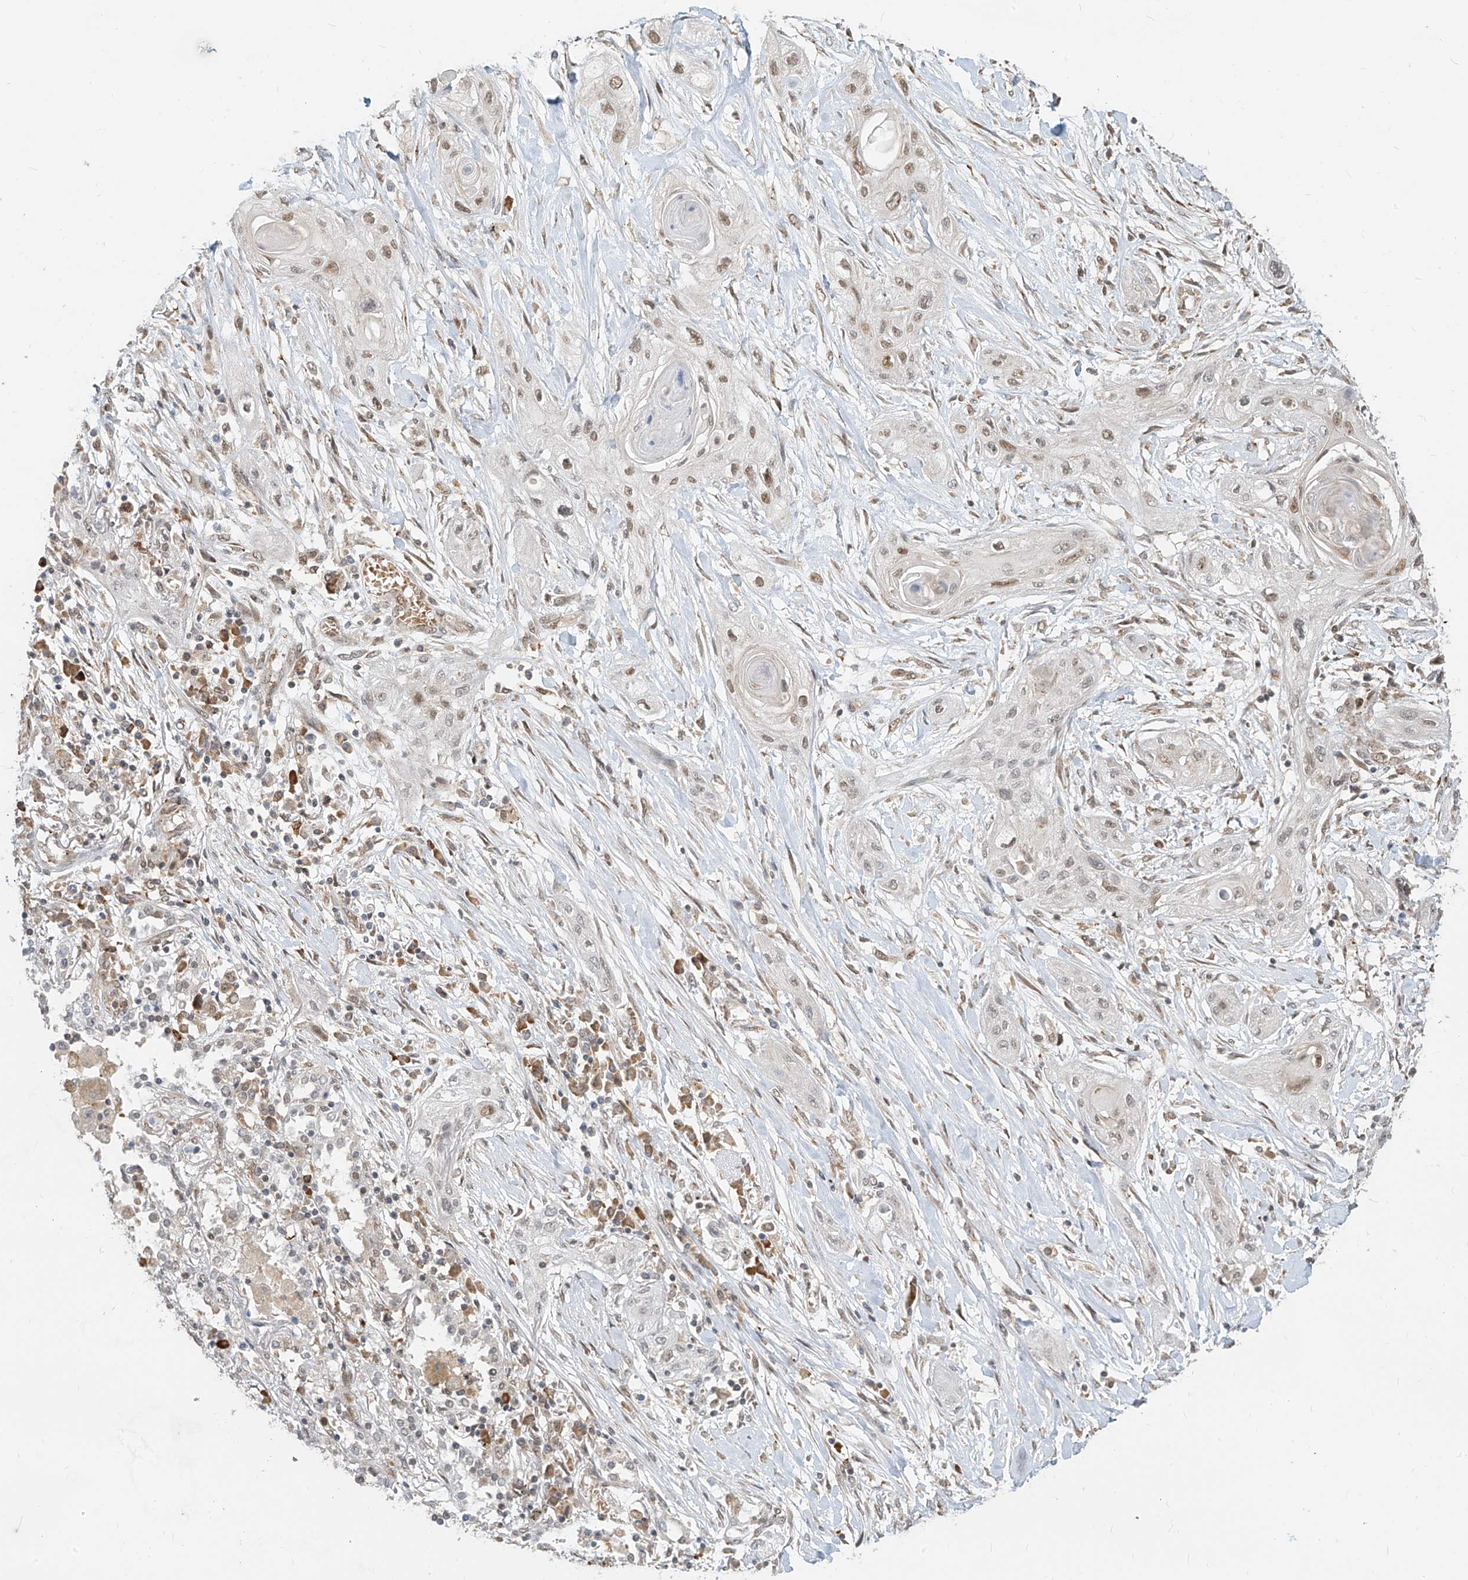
{"staining": {"intensity": "weak", "quantity": "25%-75%", "location": "nuclear"}, "tissue": "lung cancer", "cell_type": "Tumor cells", "image_type": "cancer", "snomed": [{"axis": "morphology", "description": "Squamous cell carcinoma, NOS"}, {"axis": "topography", "description": "Lung"}], "caption": "Immunohistochemistry staining of lung cancer, which displays low levels of weak nuclear expression in approximately 25%-75% of tumor cells indicating weak nuclear protein staining. The staining was performed using DAB (3,3'-diaminobenzidine) (brown) for protein detection and nuclei were counterstained in hematoxylin (blue).", "gene": "ZMYM2", "patient": {"sex": "female", "age": 47}}